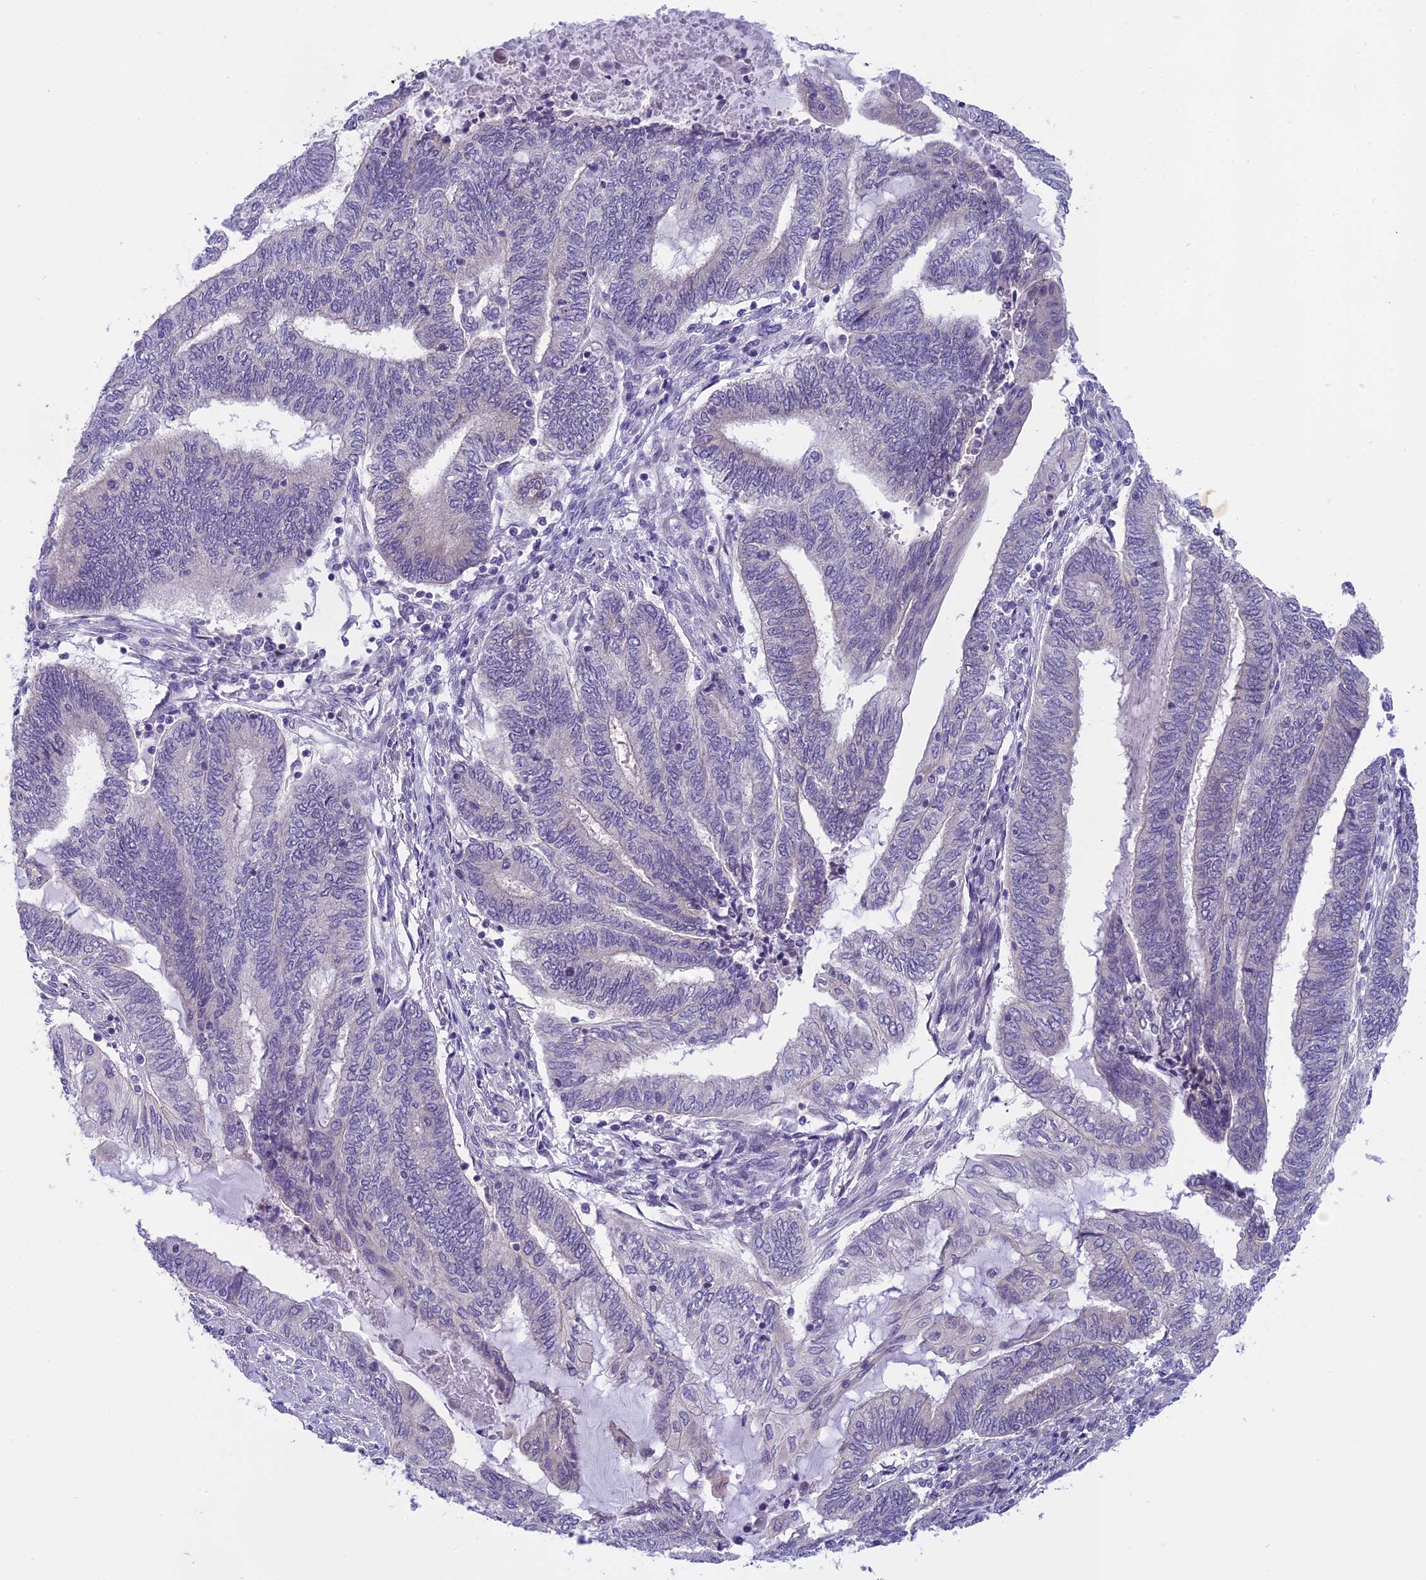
{"staining": {"intensity": "negative", "quantity": "none", "location": "none"}, "tissue": "endometrial cancer", "cell_type": "Tumor cells", "image_type": "cancer", "snomed": [{"axis": "morphology", "description": "Adenocarcinoma, NOS"}, {"axis": "topography", "description": "Uterus"}, {"axis": "topography", "description": "Endometrium"}], "caption": "High magnification brightfield microscopy of adenocarcinoma (endometrial) stained with DAB (3,3'-diaminobenzidine) (brown) and counterstained with hematoxylin (blue): tumor cells show no significant staining. (Brightfield microscopy of DAB IHC at high magnification).", "gene": "ARHGEF37", "patient": {"sex": "female", "age": 70}}